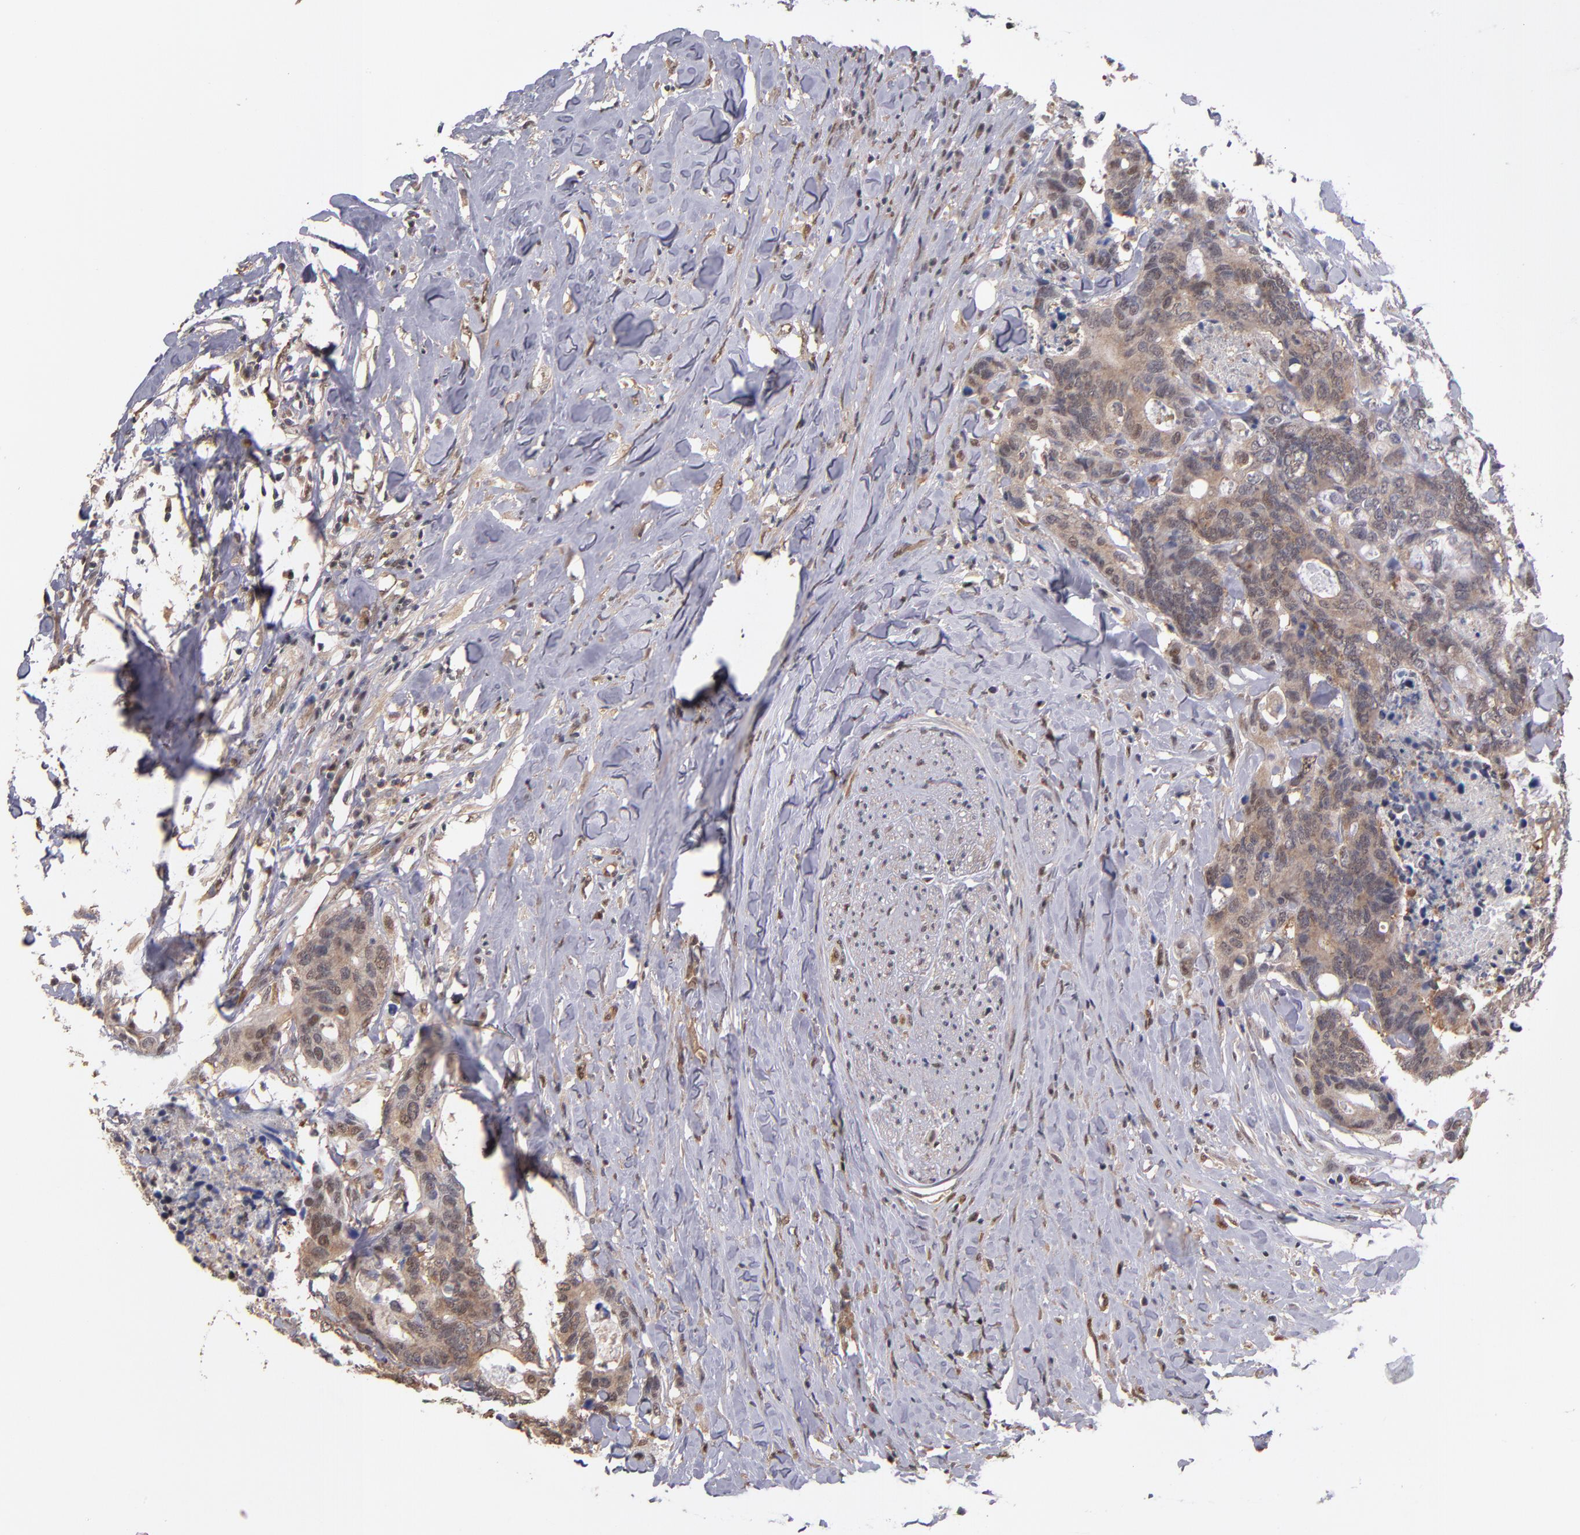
{"staining": {"intensity": "weak", "quantity": "25%-75%", "location": "cytoplasmic/membranous,nuclear"}, "tissue": "colorectal cancer", "cell_type": "Tumor cells", "image_type": "cancer", "snomed": [{"axis": "morphology", "description": "Adenocarcinoma, NOS"}, {"axis": "topography", "description": "Rectum"}], "caption": "Approximately 25%-75% of tumor cells in human colorectal adenocarcinoma show weak cytoplasmic/membranous and nuclear protein staining as visualized by brown immunohistochemical staining.", "gene": "PSMD10", "patient": {"sex": "male", "age": 55}}